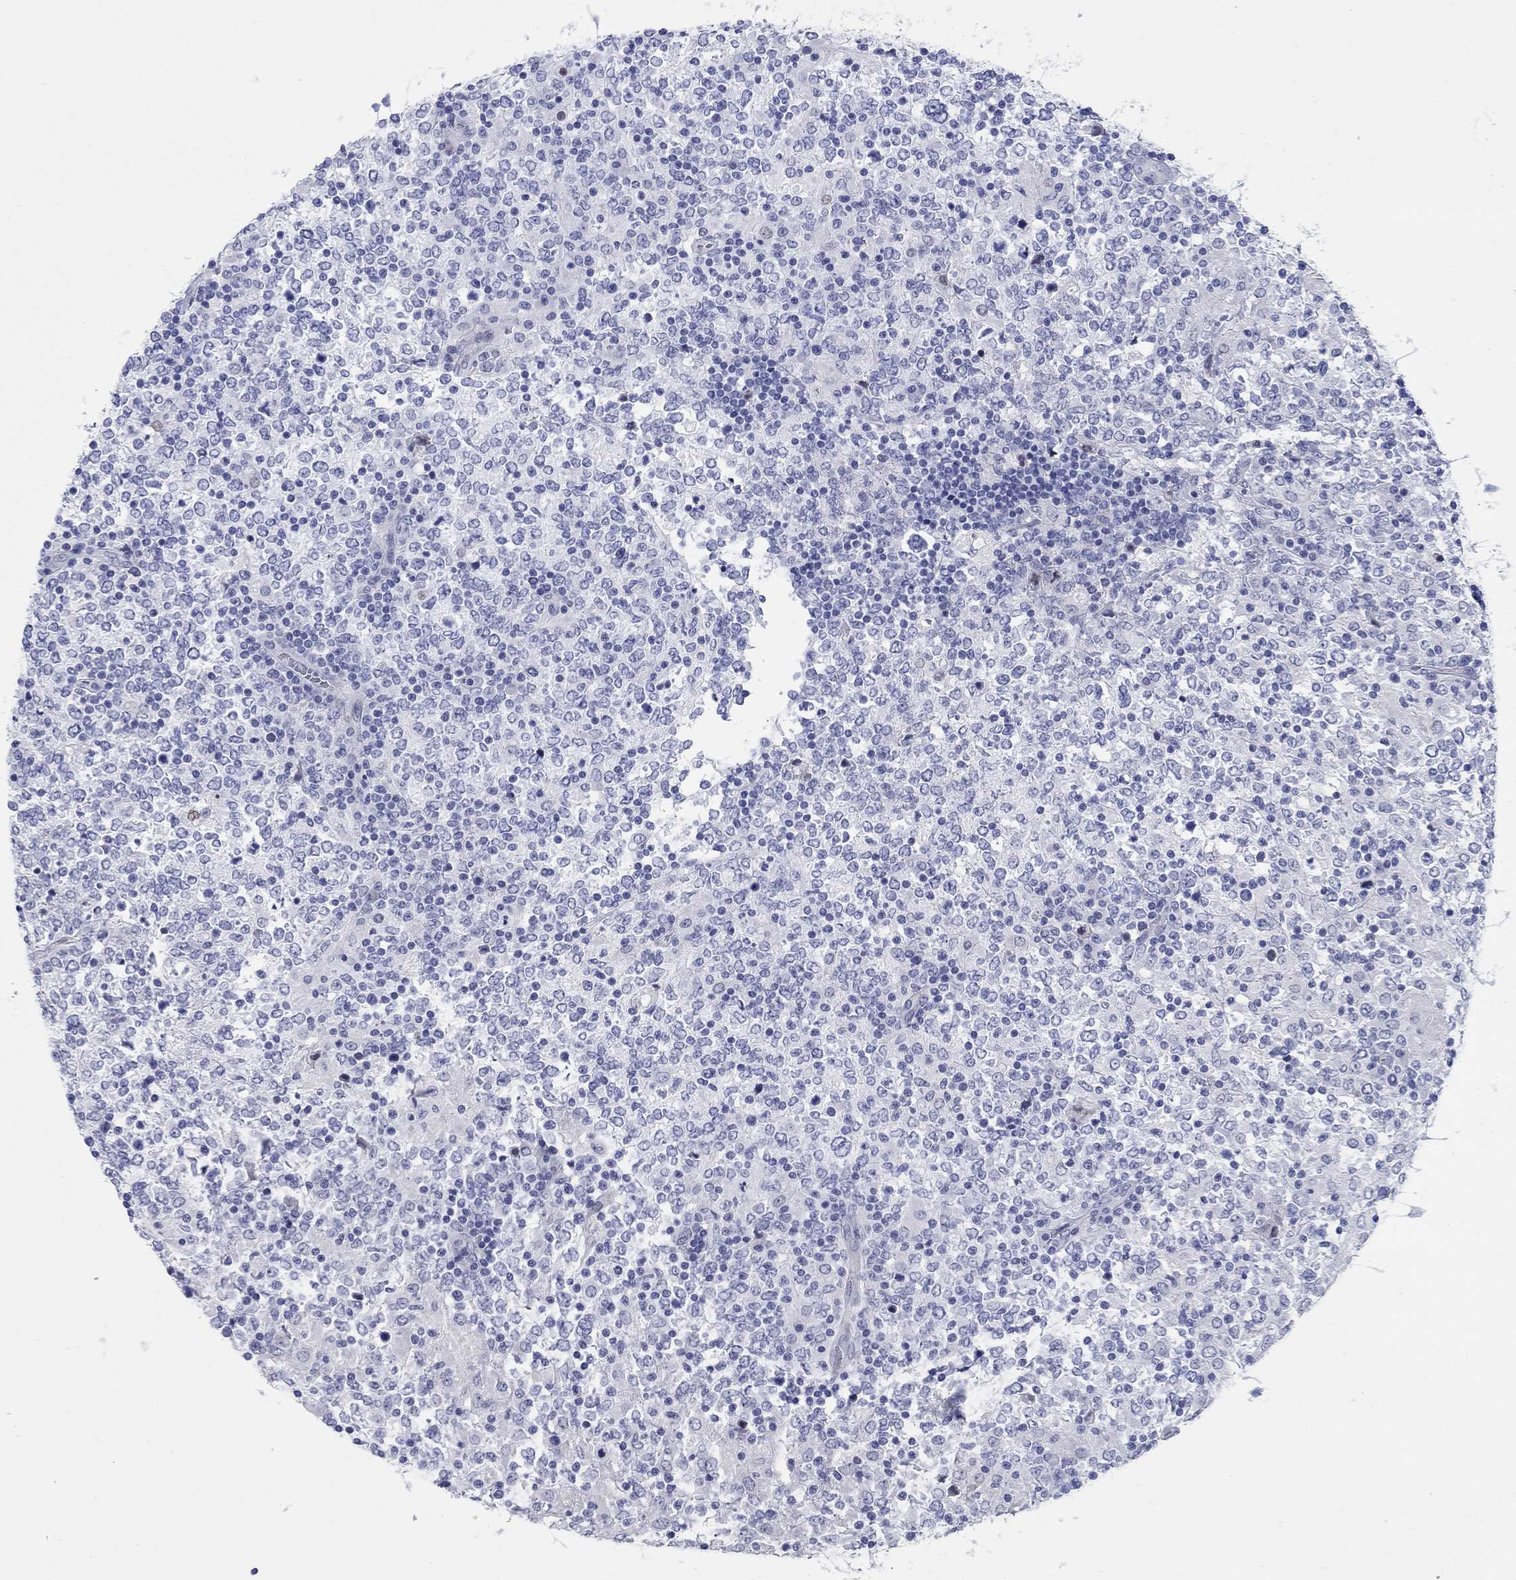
{"staining": {"intensity": "negative", "quantity": "none", "location": "none"}, "tissue": "lymphoma", "cell_type": "Tumor cells", "image_type": "cancer", "snomed": [{"axis": "morphology", "description": "Malignant lymphoma, non-Hodgkin's type, High grade"}, {"axis": "topography", "description": "Lymph node"}], "caption": "Immunohistochemistry (IHC) micrograph of neoplastic tissue: human high-grade malignant lymphoma, non-Hodgkin's type stained with DAB displays no significant protein staining in tumor cells.", "gene": "CCNA1", "patient": {"sex": "female", "age": 84}}